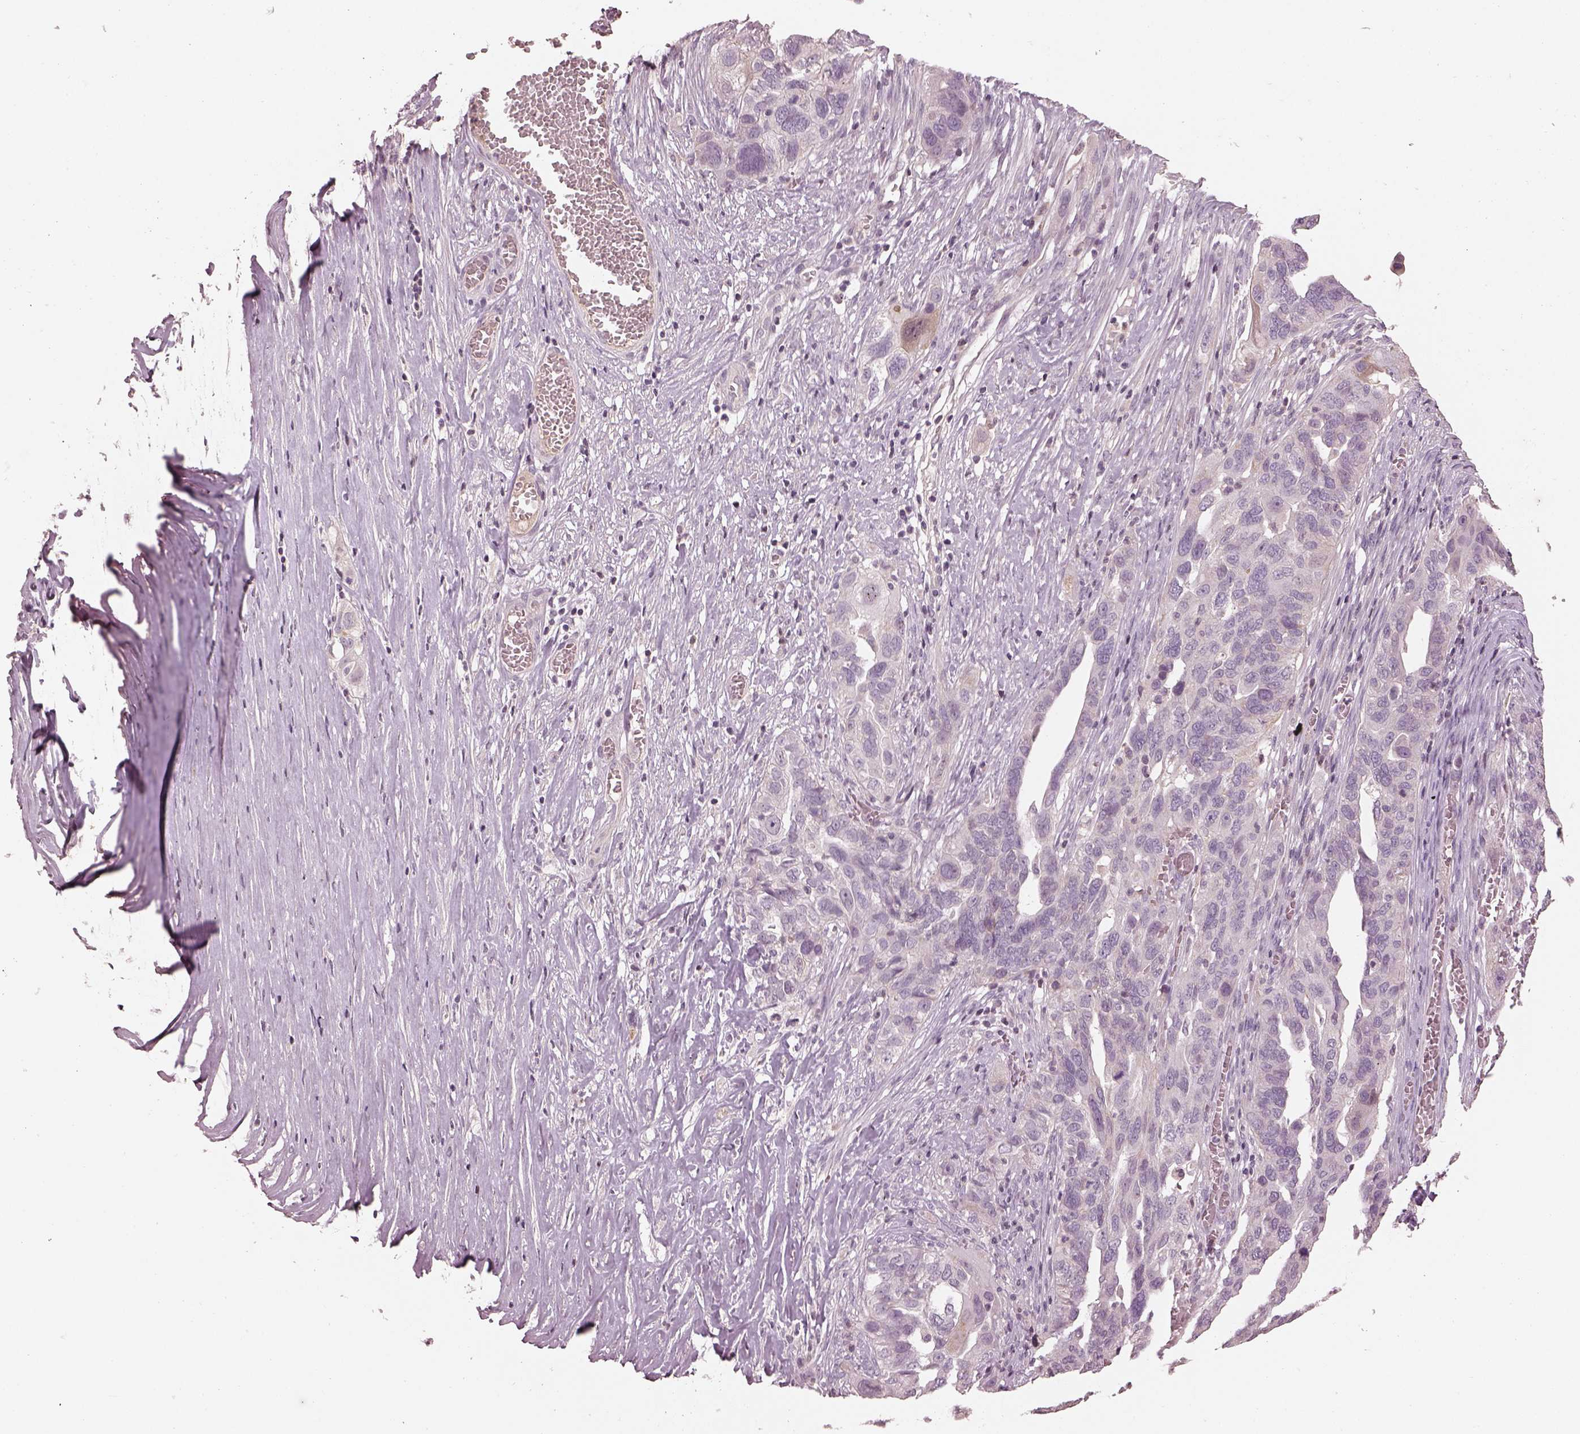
{"staining": {"intensity": "weak", "quantity": "<25%", "location": "cytoplasmic/membranous"}, "tissue": "ovarian cancer", "cell_type": "Tumor cells", "image_type": "cancer", "snomed": [{"axis": "morphology", "description": "Carcinoma, endometroid"}, {"axis": "topography", "description": "Soft tissue"}, {"axis": "topography", "description": "Ovary"}], "caption": "Immunohistochemistry of endometroid carcinoma (ovarian) reveals no expression in tumor cells.", "gene": "TLX3", "patient": {"sex": "female", "age": 52}}